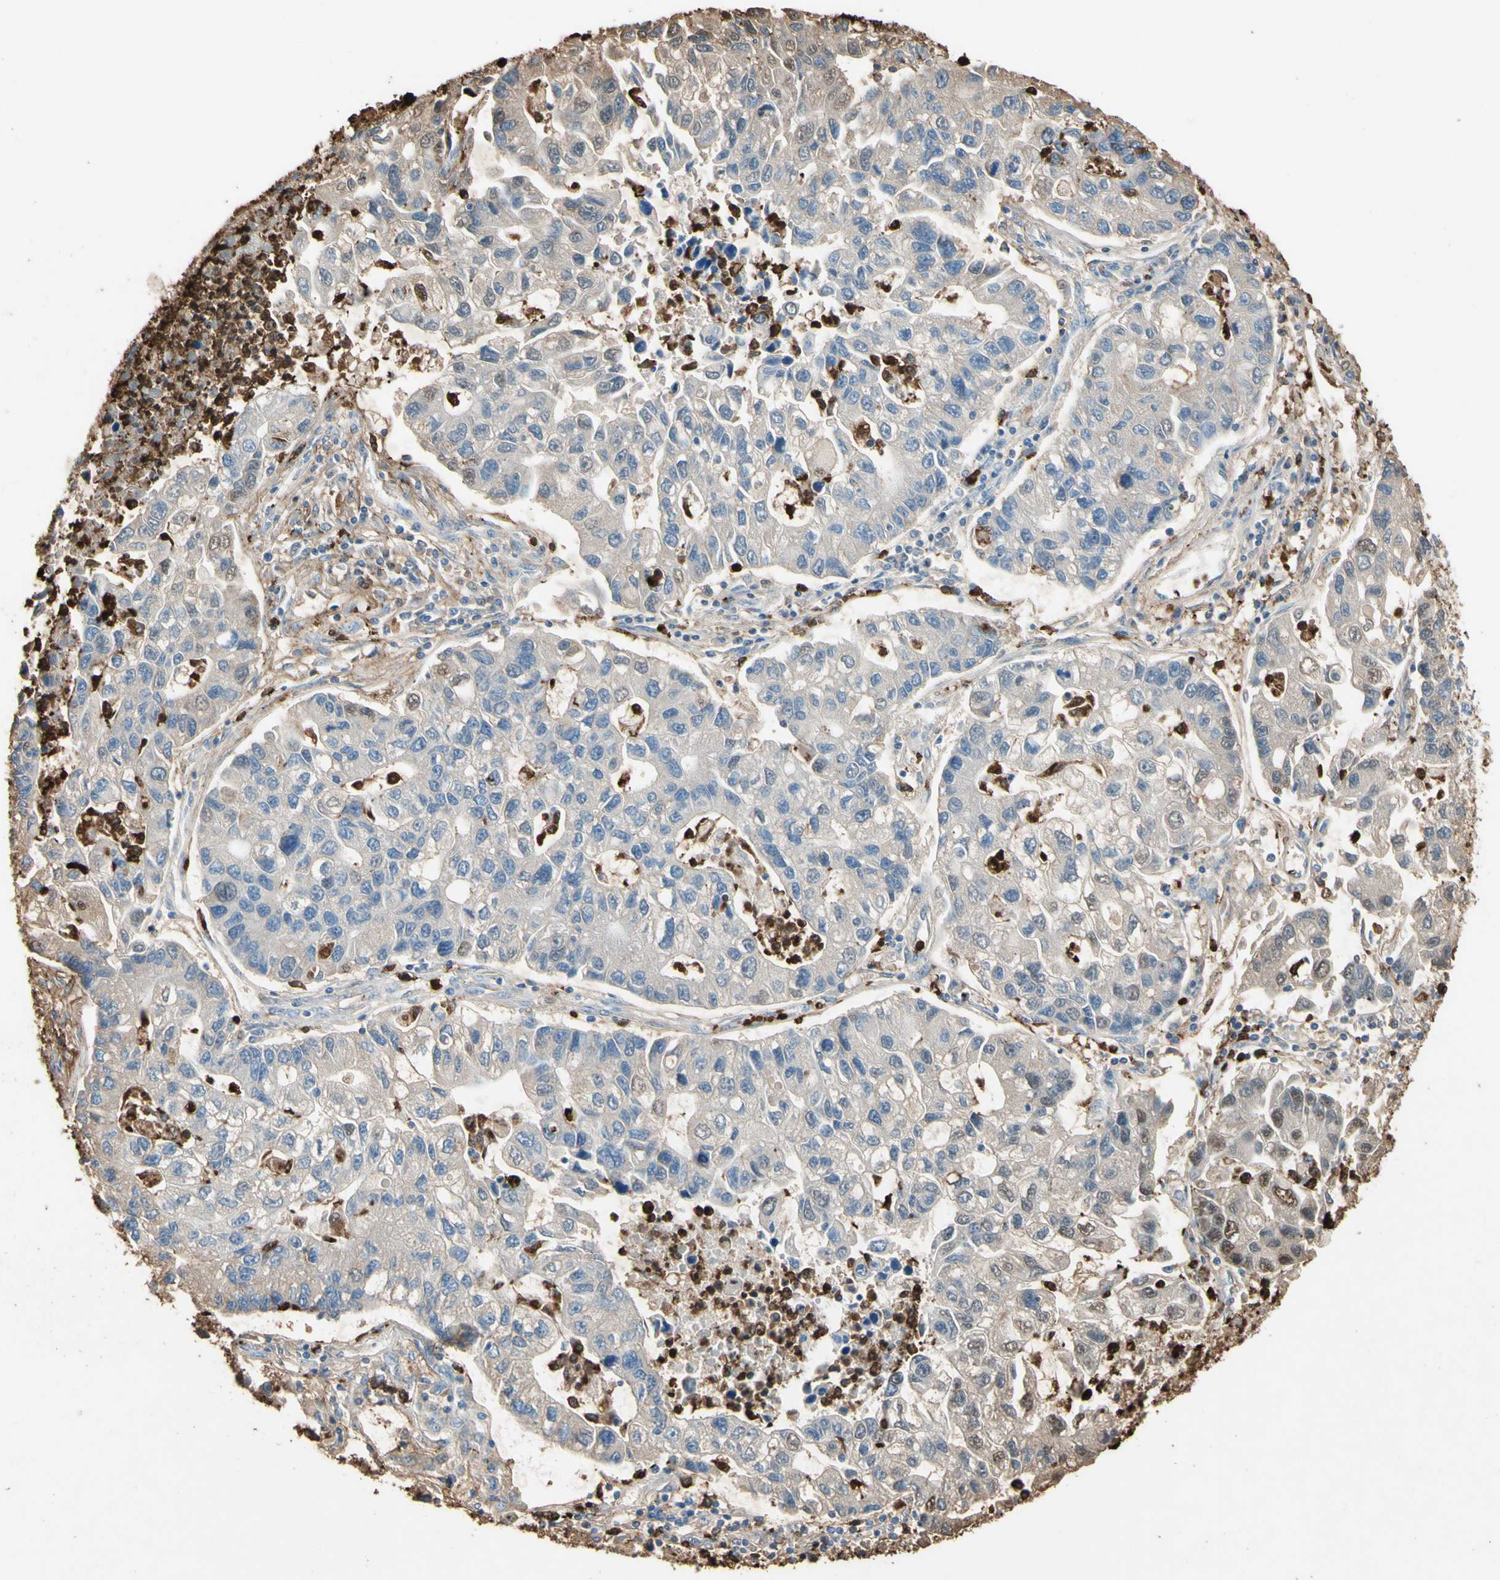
{"staining": {"intensity": "weak", "quantity": "<25%", "location": "cytoplasmic/membranous,nuclear"}, "tissue": "lung cancer", "cell_type": "Tumor cells", "image_type": "cancer", "snomed": [{"axis": "morphology", "description": "Adenocarcinoma, NOS"}, {"axis": "topography", "description": "Lung"}], "caption": "Immunohistochemistry (IHC) photomicrograph of adenocarcinoma (lung) stained for a protein (brown), which exhibits no staining in tumor cells.", "gene": "NFKBIZ", "patient": {"sex": "female", "age": 51}}